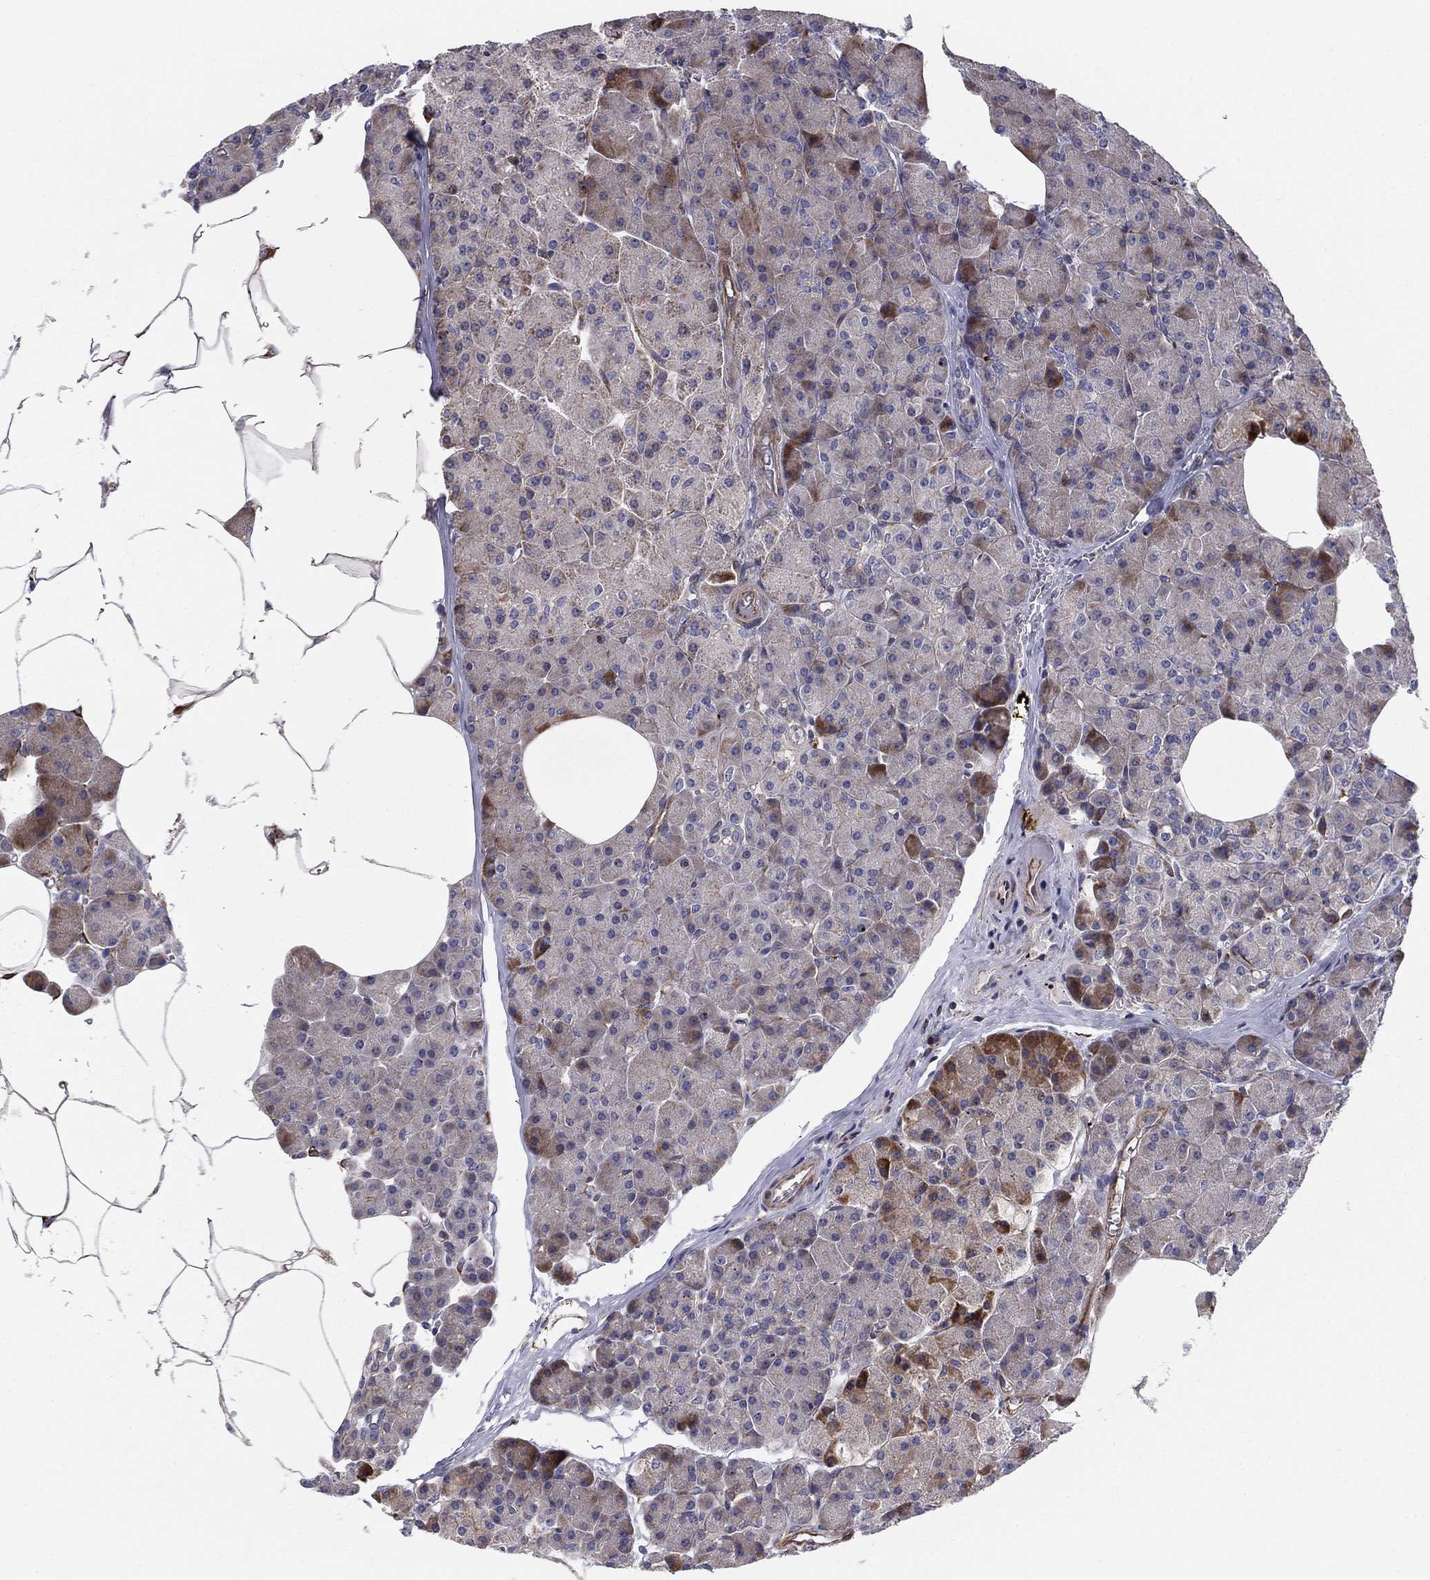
{"staining": {"intensity": "moderate", "quantity": "<25%", "location": "cytoplasmic/membranous"}, "tissue": "pancreas", "cell_type": "Exocrine glandular cells", "image_type": "normal", "snomed": [{"axis": "morphology", "description": "Normal tissue, NOS"}, {"axis": "topography", "description": "Pancreas"}], "caption": "Protein positivity by IHC exhibits moderate cytoplasmic/membranous expression in about <25% of exocrine glandular cells in normal pancreas.", "gene": "CLSTN1", "patient": {"sex": "female", "age": 45}}